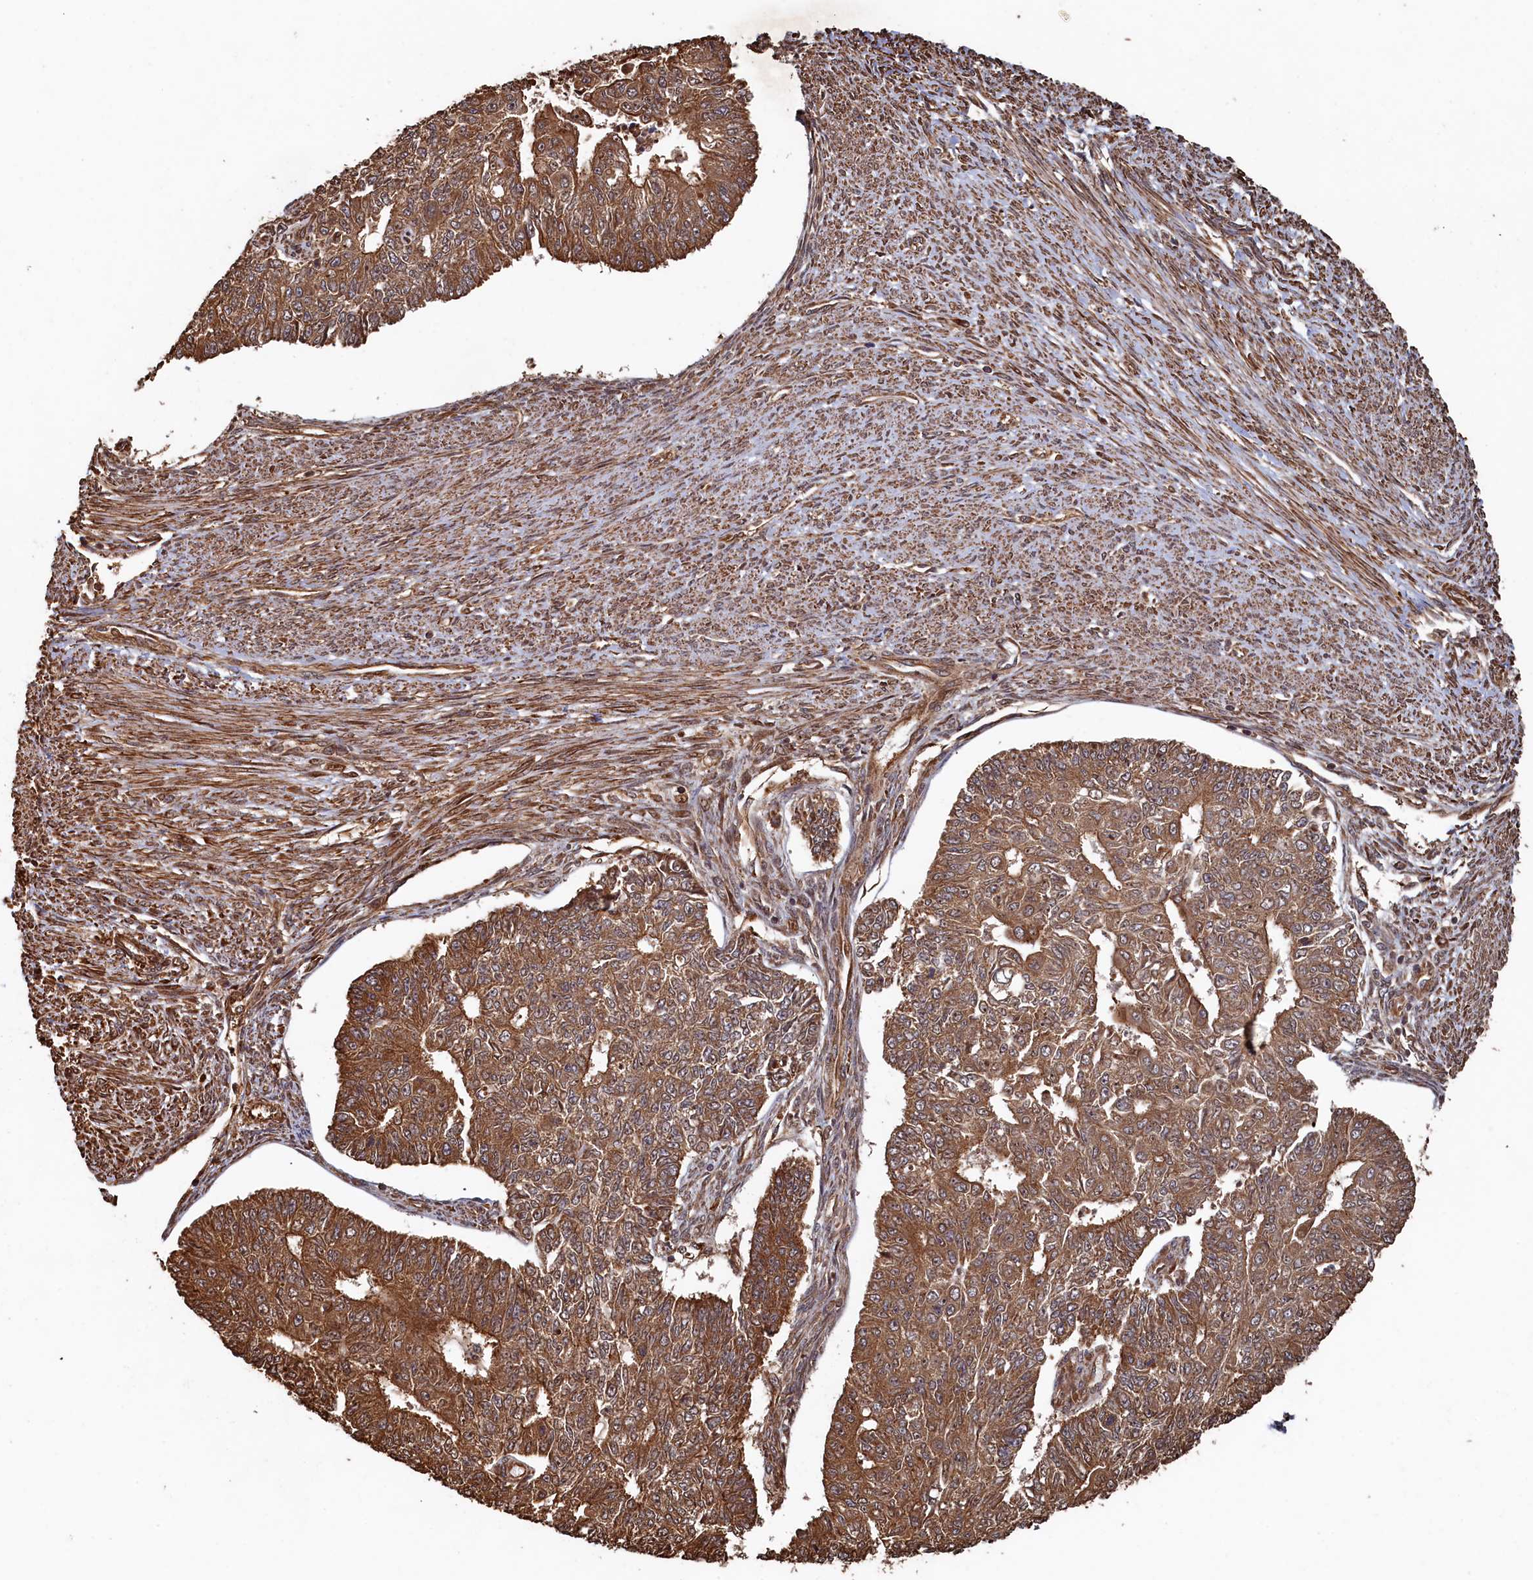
{"staining": {"intensity": "moderate", "quantity": ">75%", "location": "cytoplasmic/membranous"}, "tissue": "endometrial cancer", "cell_type": "Tumor cells", "image_type": "cancer", "snomed": [{"axis": "morphology", "description": "Adenocarcinoma, NOS"}, {"axis": "topography", "description": "Endometrium"}], "caption": "This is an image of immunohistochemistry (IHC) staining of endometrial adenocarcinoma, which shows moderate expression in the cytoplasmic/membranous of tumor cells.", "gene": "PIGN", "patient": {"sex": "female", "age": 32}}